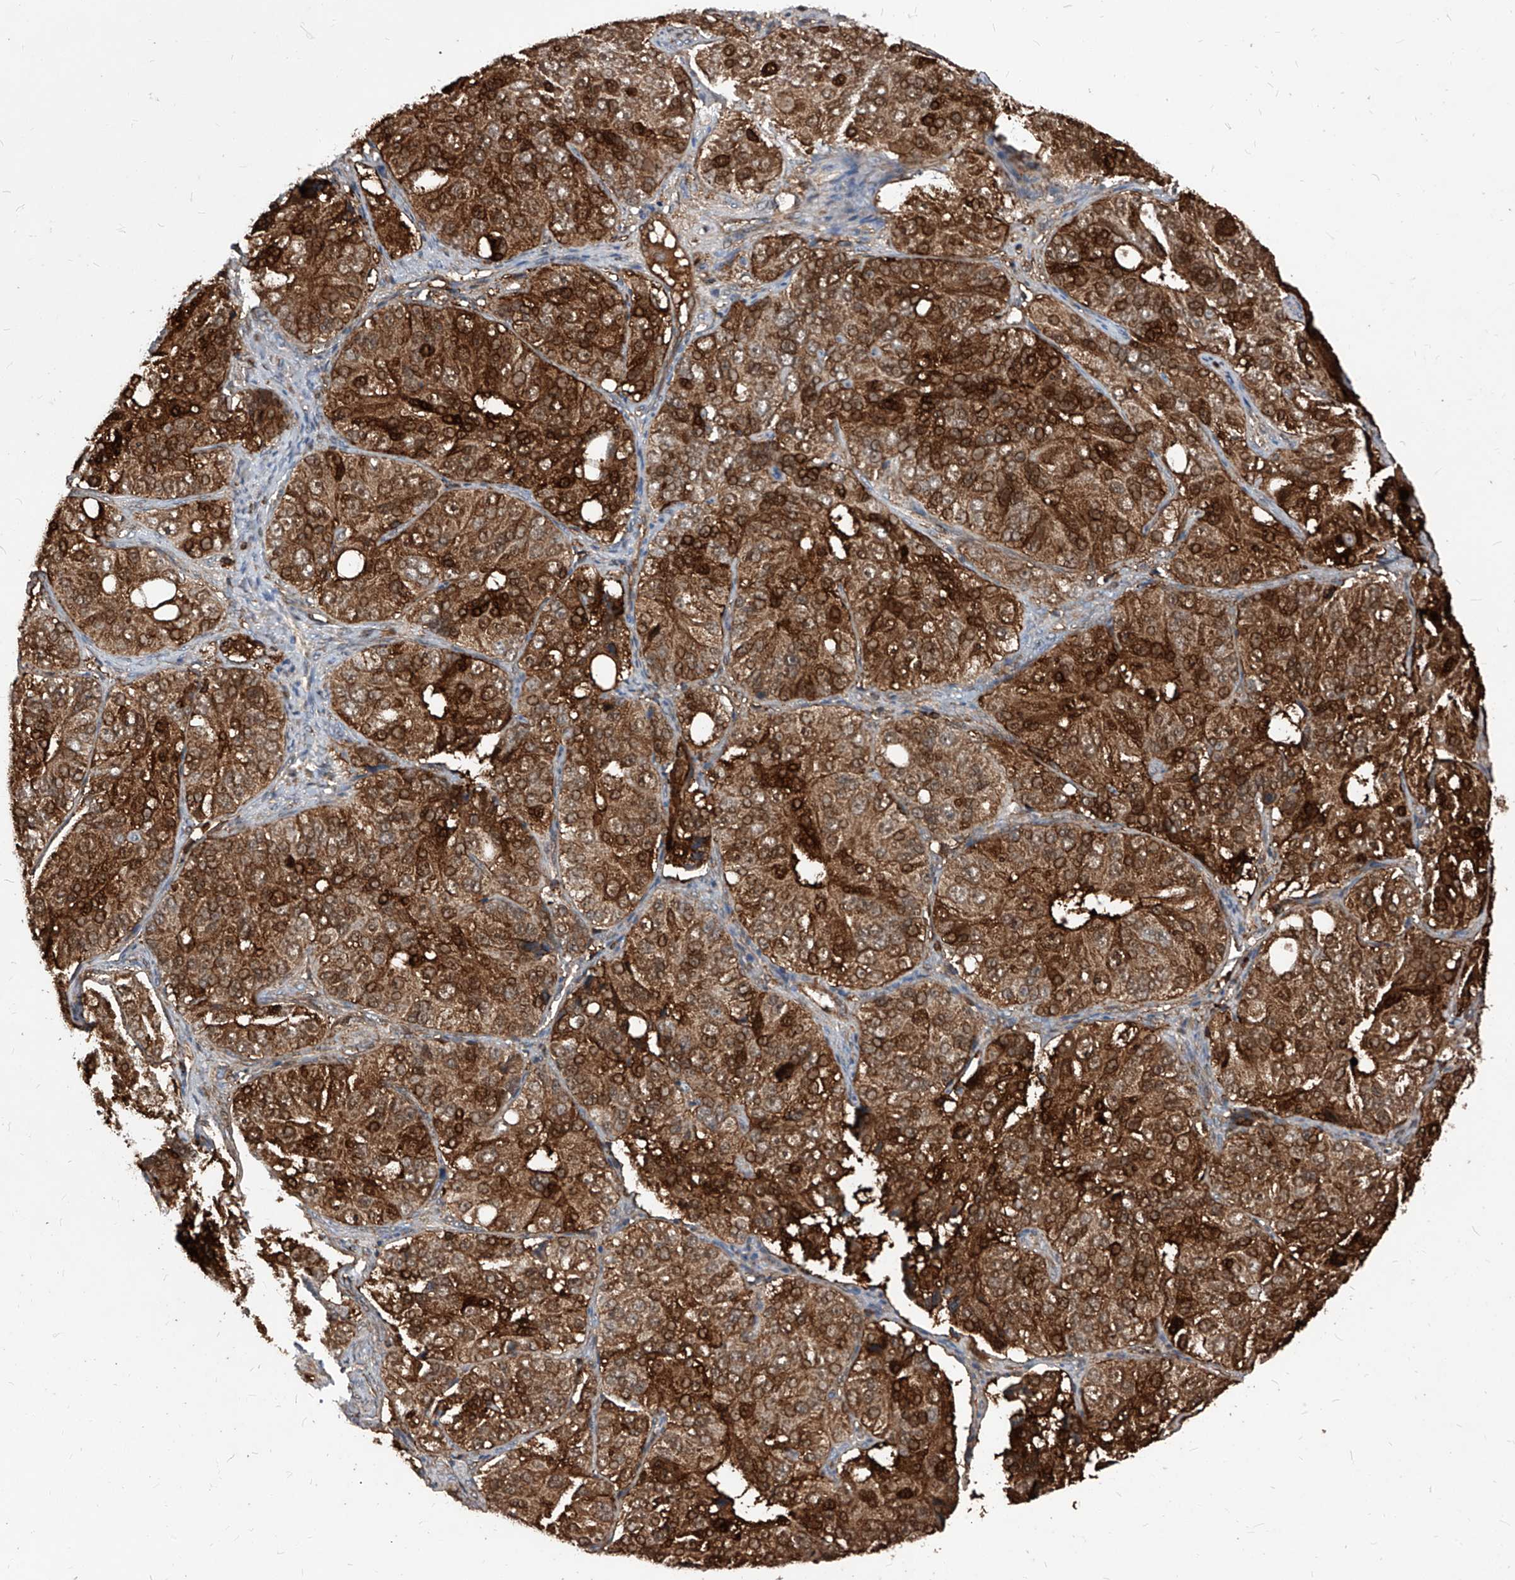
{"staining": {"intensity": "strong", "quantity": "25%-75%", "location": "cytoplasmic/membranous"}, "tissue": "ovarian cancer", "cell_type": "Tumor cells", "image_type": "cancer", "snomed": [{"axis": "morphology", "description": "Carcinoma, endometroid"}, {"axis": "topography", "description": "Ovary"}], "caption": "Ovarian cancer (endometroid carcinoma) stained for a protein (brown) shows strong cytoplasmic/membranous positive staining in about 25%-75% of tumor cells.", "gene": "ABRACL", "patient": {"sex": "female", "age": 51}}